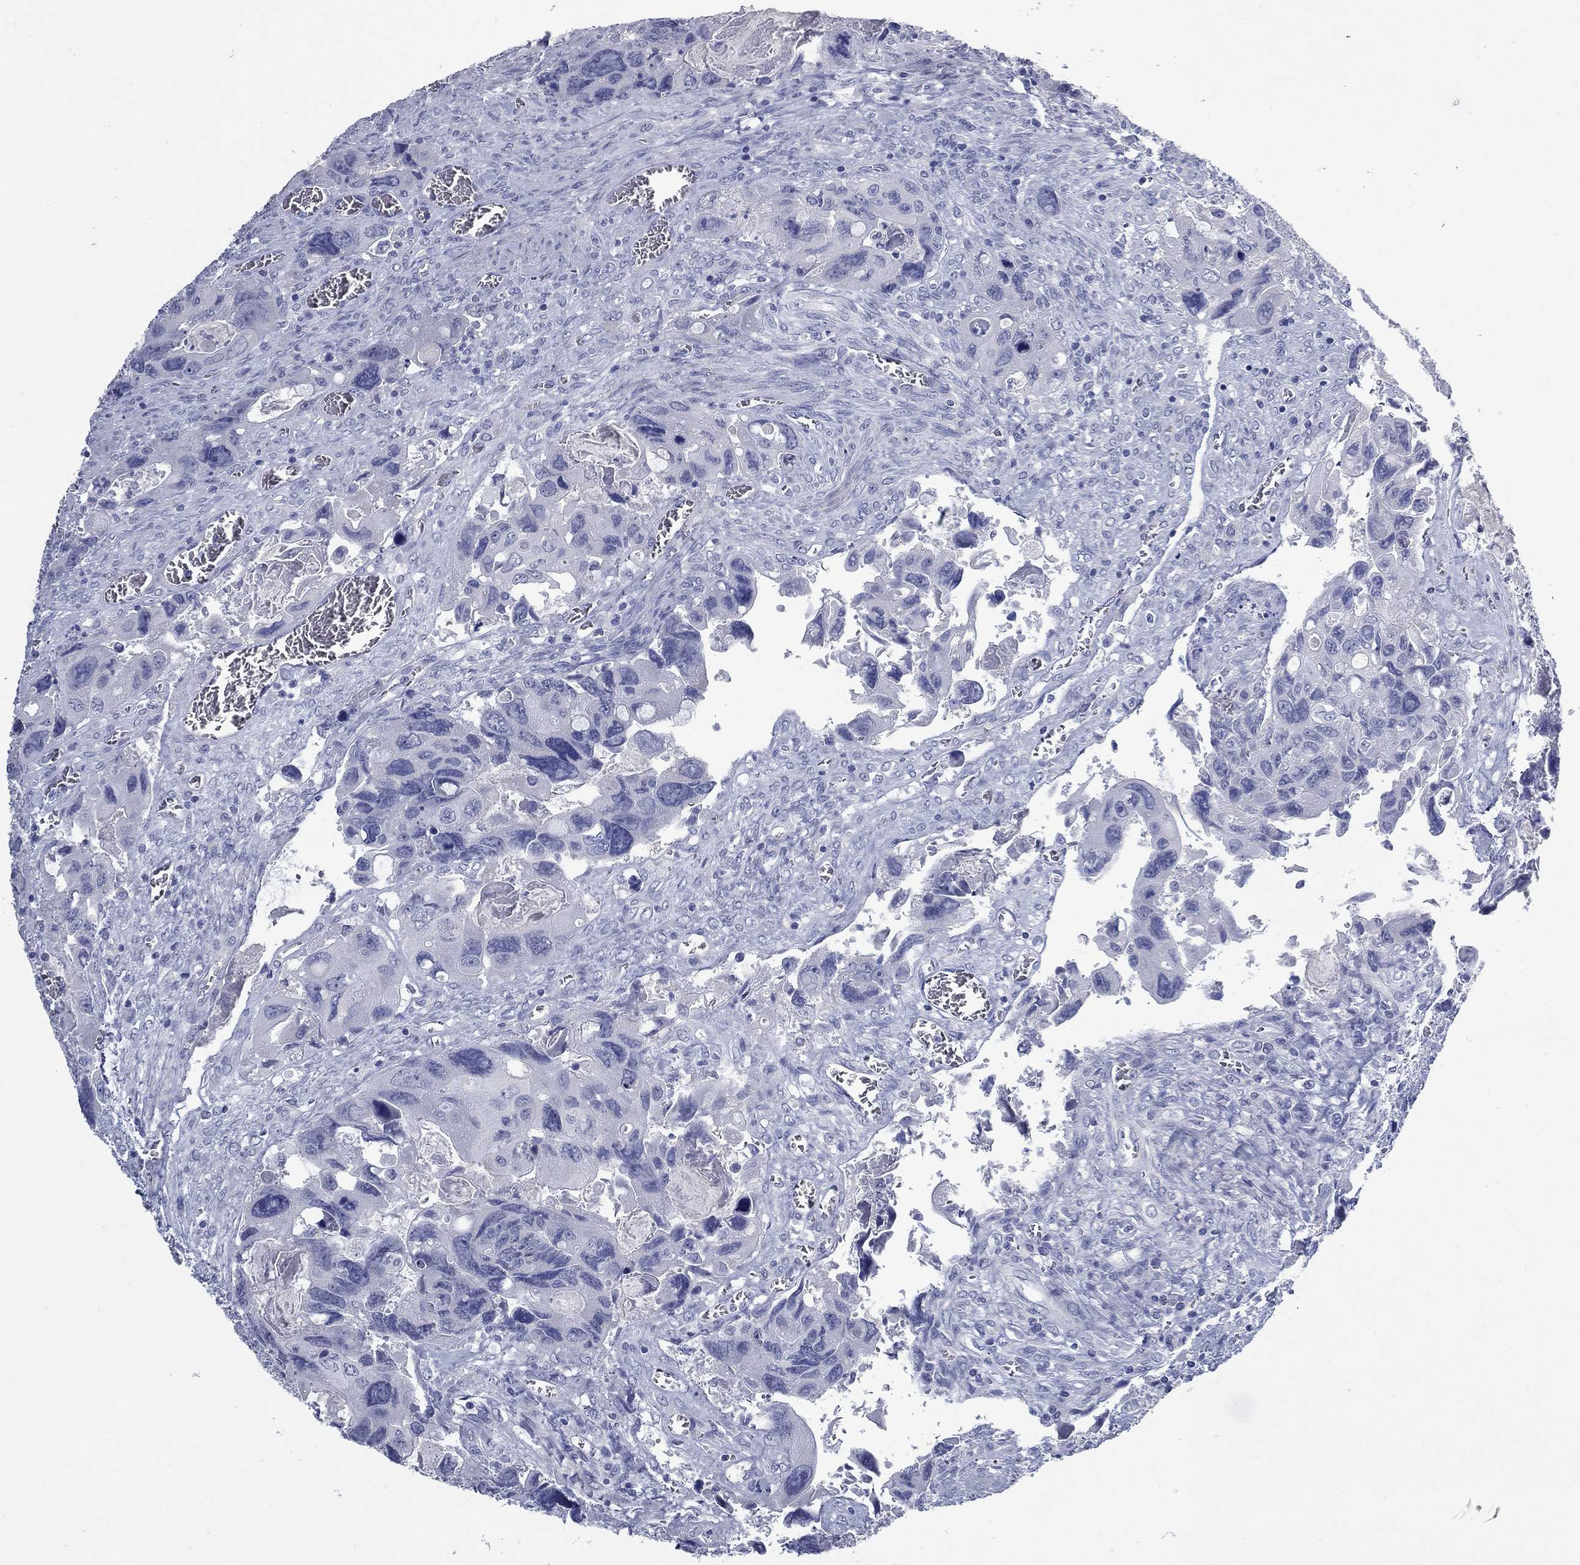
{"staining": {"intensity": "negative", "quantity": "none", "location": "none"}, "tissue": "colorectal cancer", "cell_type": "Tumor cells", "image_type": "cancer", "snomed": [{"axis": "morphology", "description": "Adenocarcinoma, NOS"}, {"axis": "topography", "description": "Rectum"}], "caption": "Immunohistochemistry histopathology image of neoplastic tissue: human colorectal cancer stained with DAB (3,3'-diaminobenzidine) displays no significant protein expression in tumor cells. (DAB immunohistochemistry (IHC), high magnification).", "gene": "KIRREL2", "patient": {"sex": "male", "age": 62}}